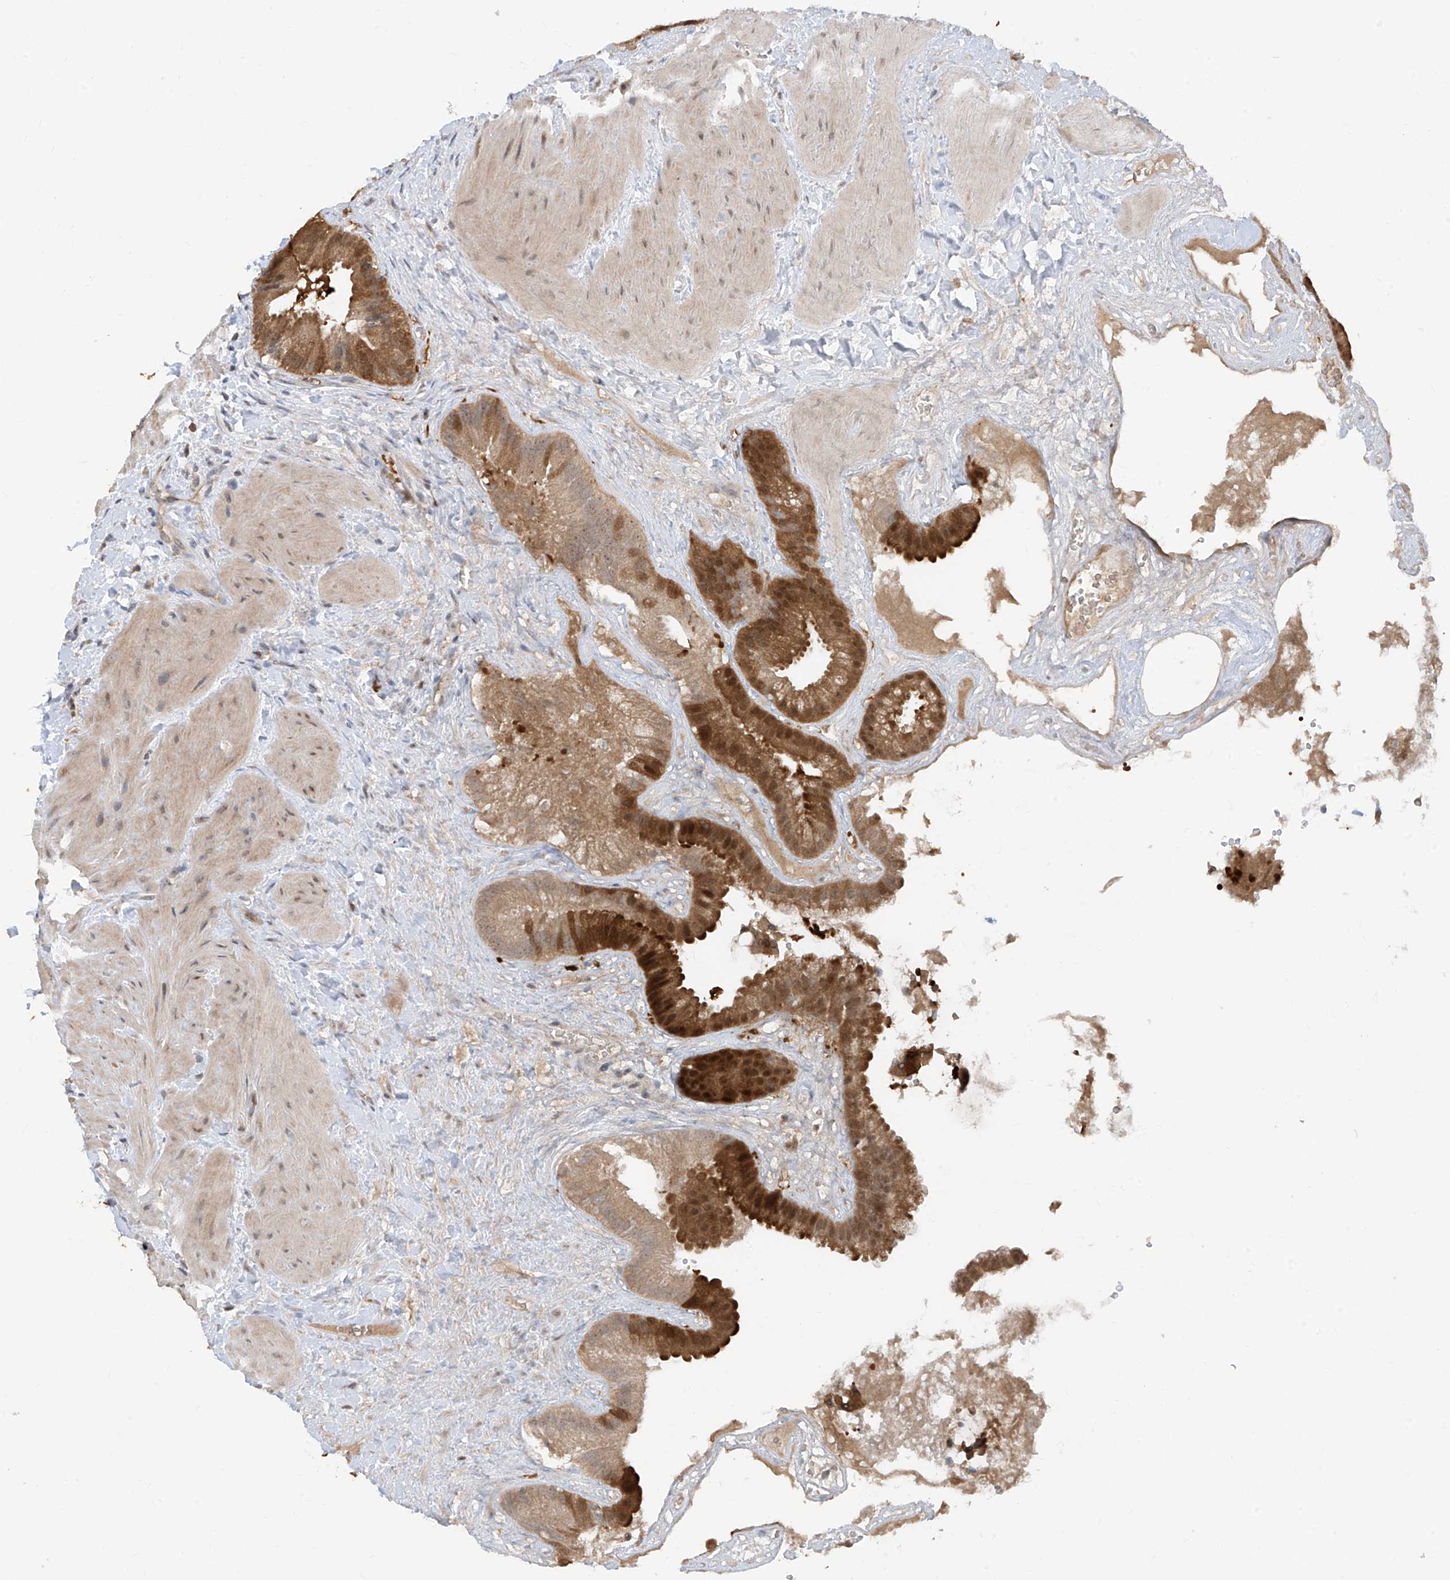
{"staining": {"intensity": "strong", "quantity": ">75%", "location": "cytoplasmic/membranous"}, "tissue": "gallbladder", "cell_type": "Glandular cells", "image_type": "normal", "snomed": [{"axis": "morphology", "description": "Normal tissue, NOS"}, {"axis": "topography", "description": "Gallbladder"}], "caption": "Immunohistochemical staining of normal gallbladder exhibits strong cytoplasmic/membranous protein positivity in about >75% of glandular cells.", "gene": "TTC38", "patient": {"sex": "male", "age": 55}}